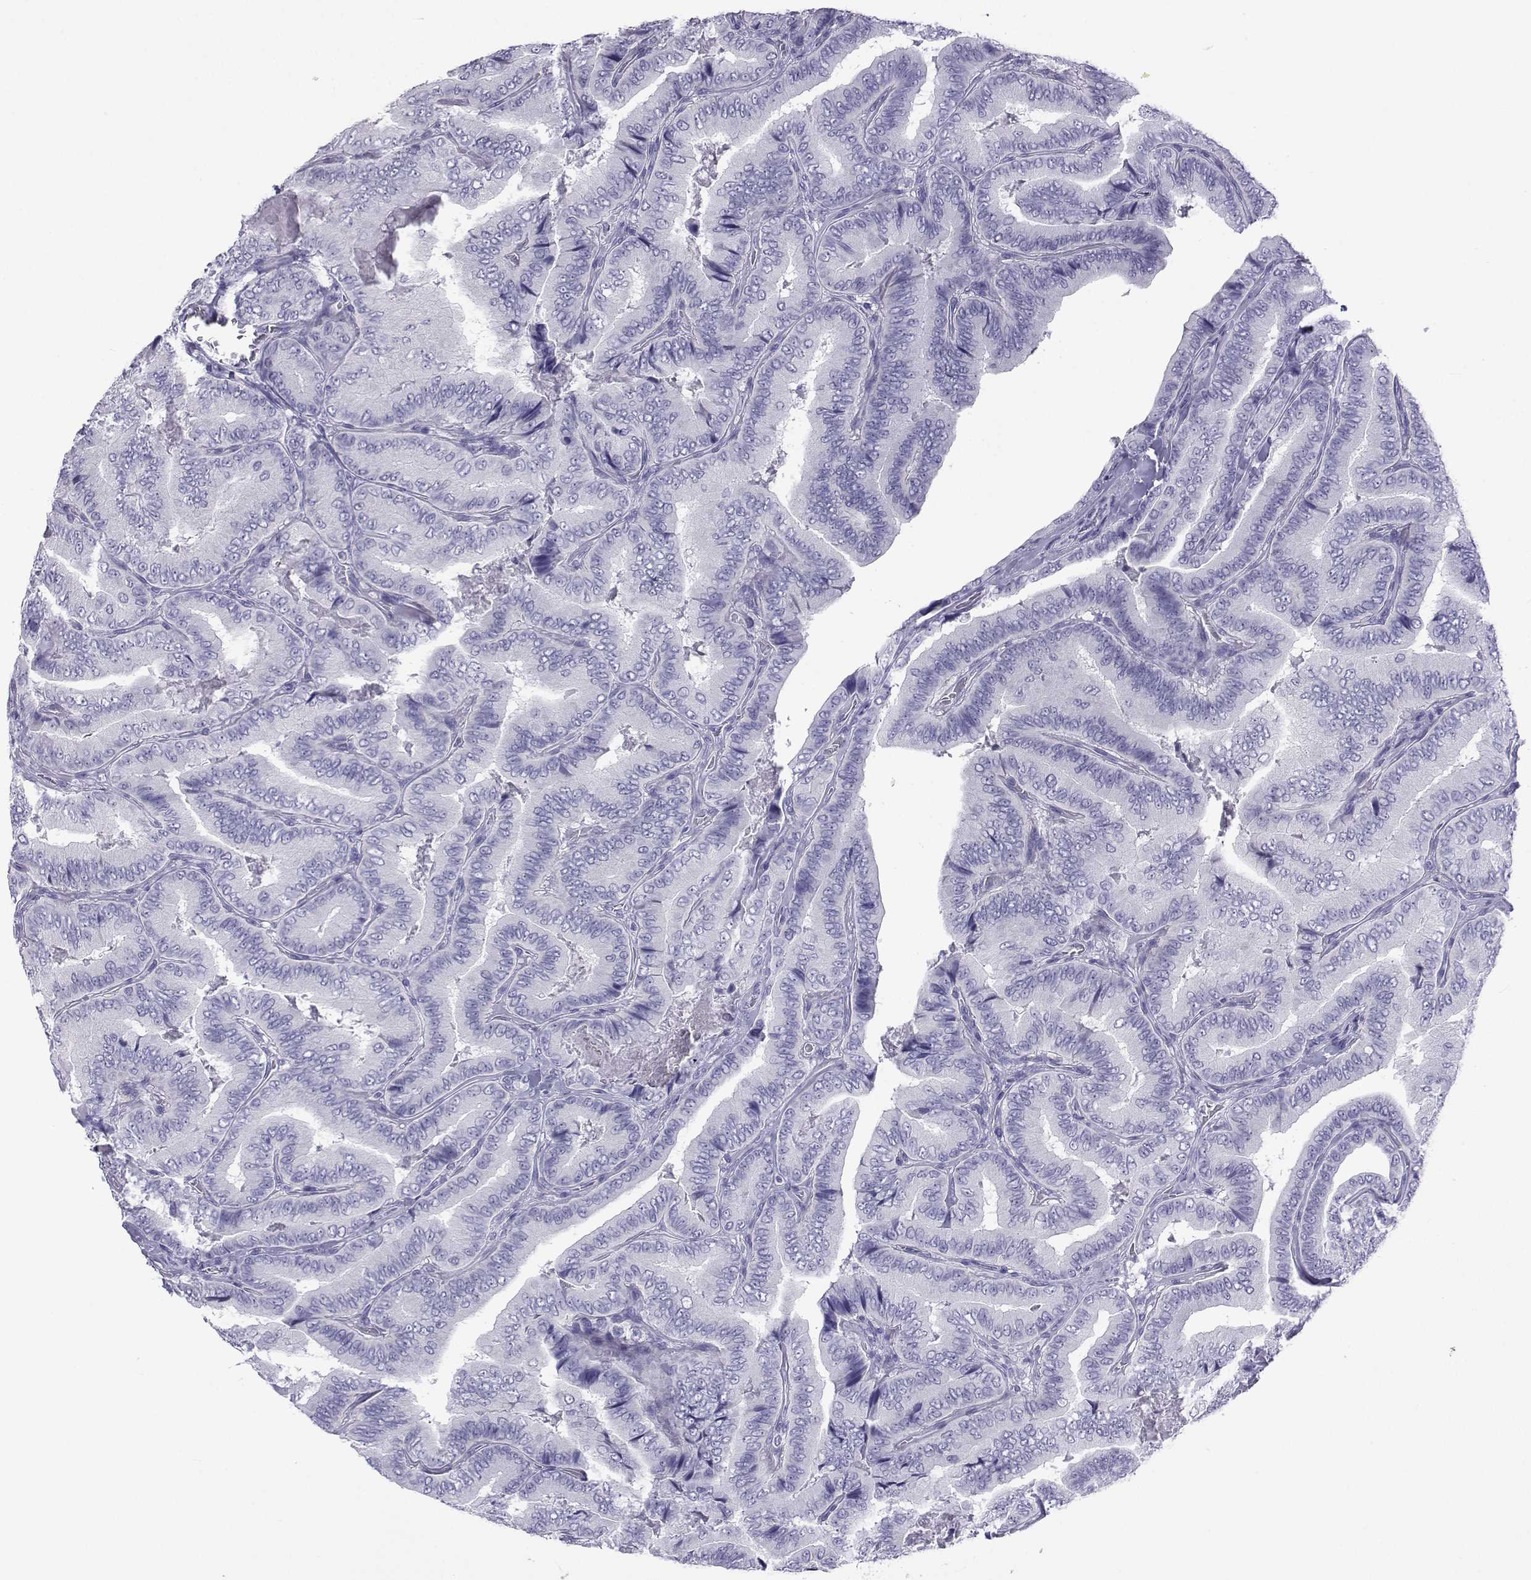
{"staining": {"intensity": "negative", "quantity": "none", "location": "none"}, "tissue": "thyroid cancer", "cell_type": "Tumor cells", "image_type": "cancer", "snomed": [{"axis": "morphology", "description": "Papillary adenocarcinoma, NOS"}, {"axis": "topography", "description": "Thyroid gland"}], "caption": "A micrograph of thyroid cancer stained for a protein reveals no brown staining in tumor cells.", "gene": "ACTL7A", "patient": {"sex": "male", "age": 61}}